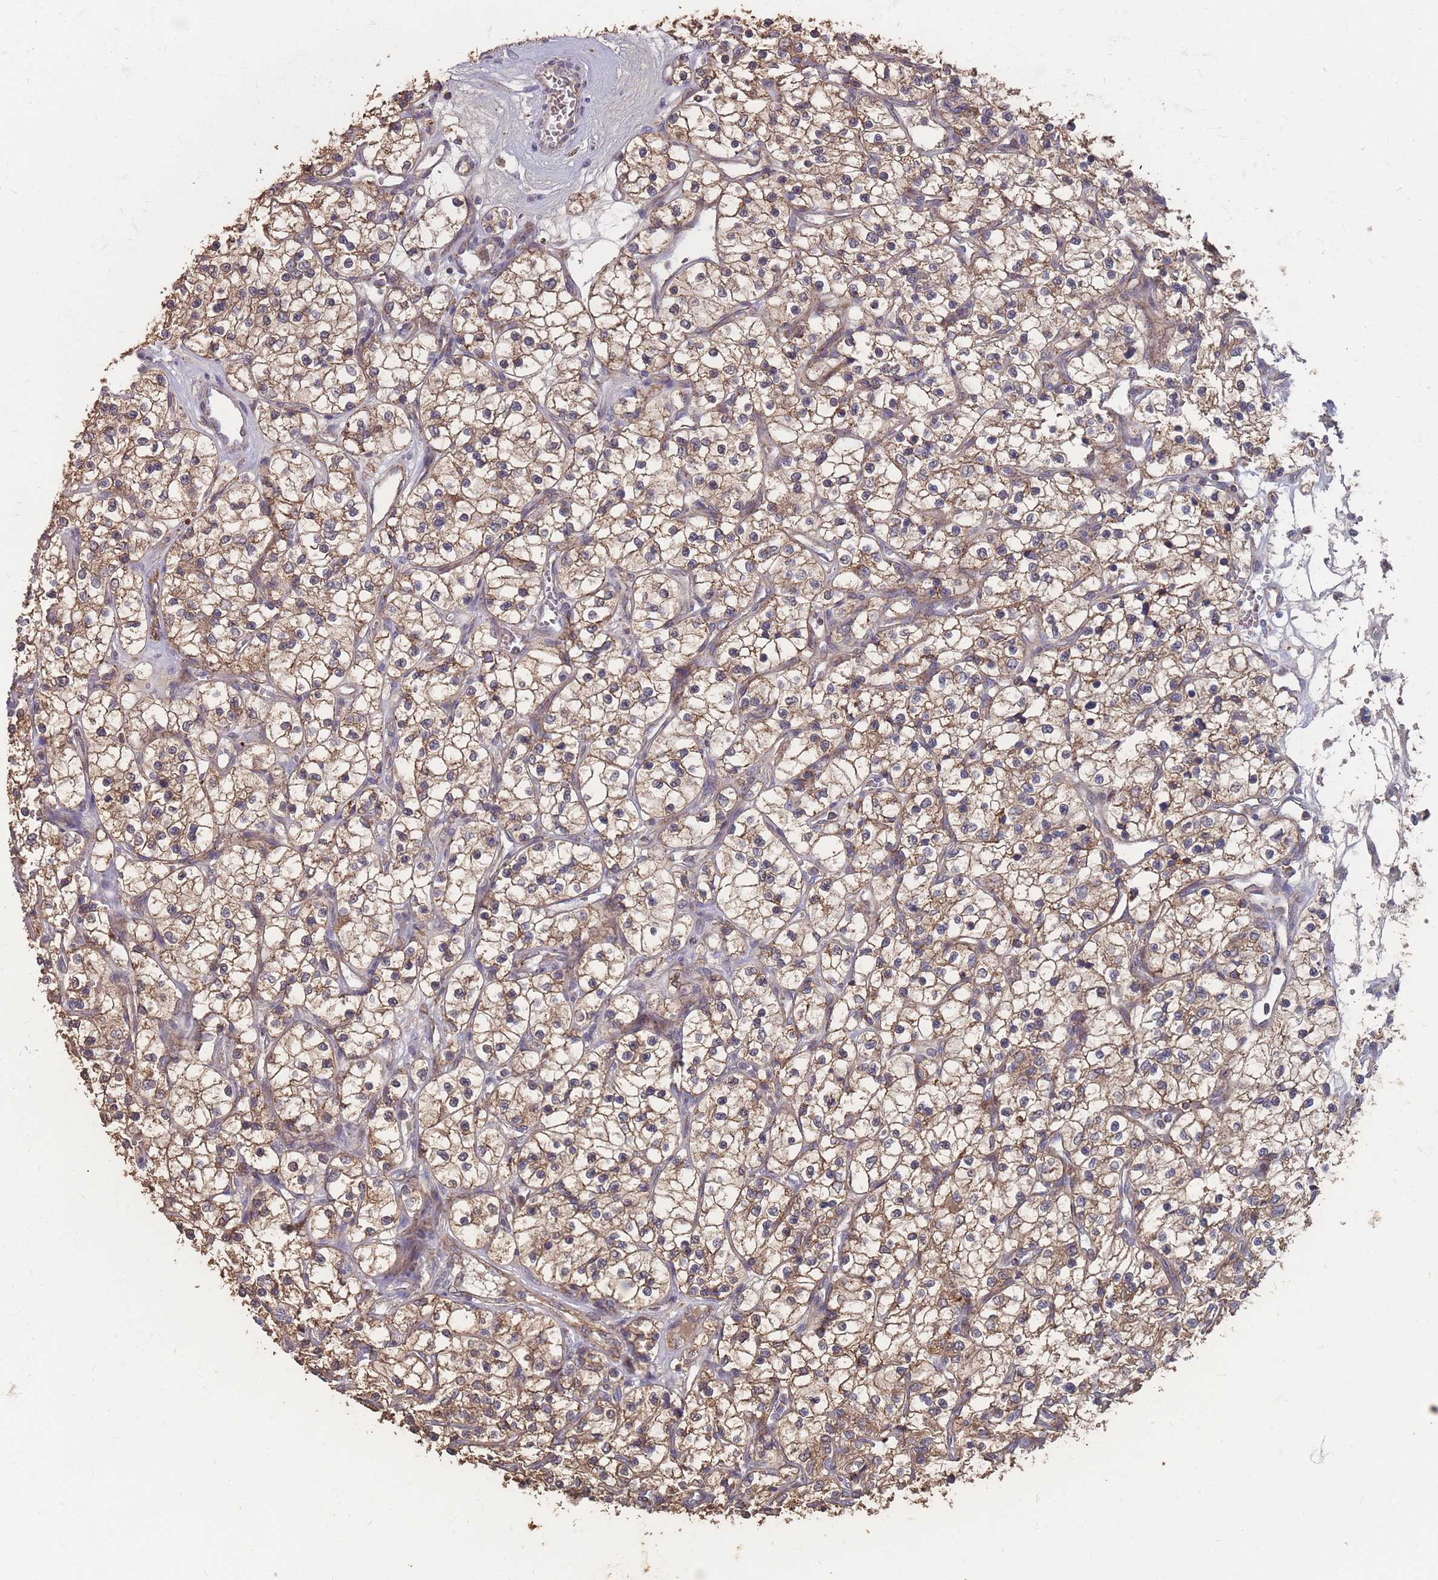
{"staining": {"intensity": "moderate", "quantity": ">75%", "location": "cytoplasmic/membranous"}, "tissue": "renal cancer", "cell_type": "Tumor cells", "image_type": "cancer", "snomed": [{"axis": "morphology", "description": "Adenocarcinoma, NOS"}, {"axis": "topography", "description": "Kidney"}], "caption": "Human renal adenocarcinoma stained with a protein marker reveals moderate staining in tumor cells.", "gene": "SLC35B4", "patient": {"sex": "female", "age": 69}}